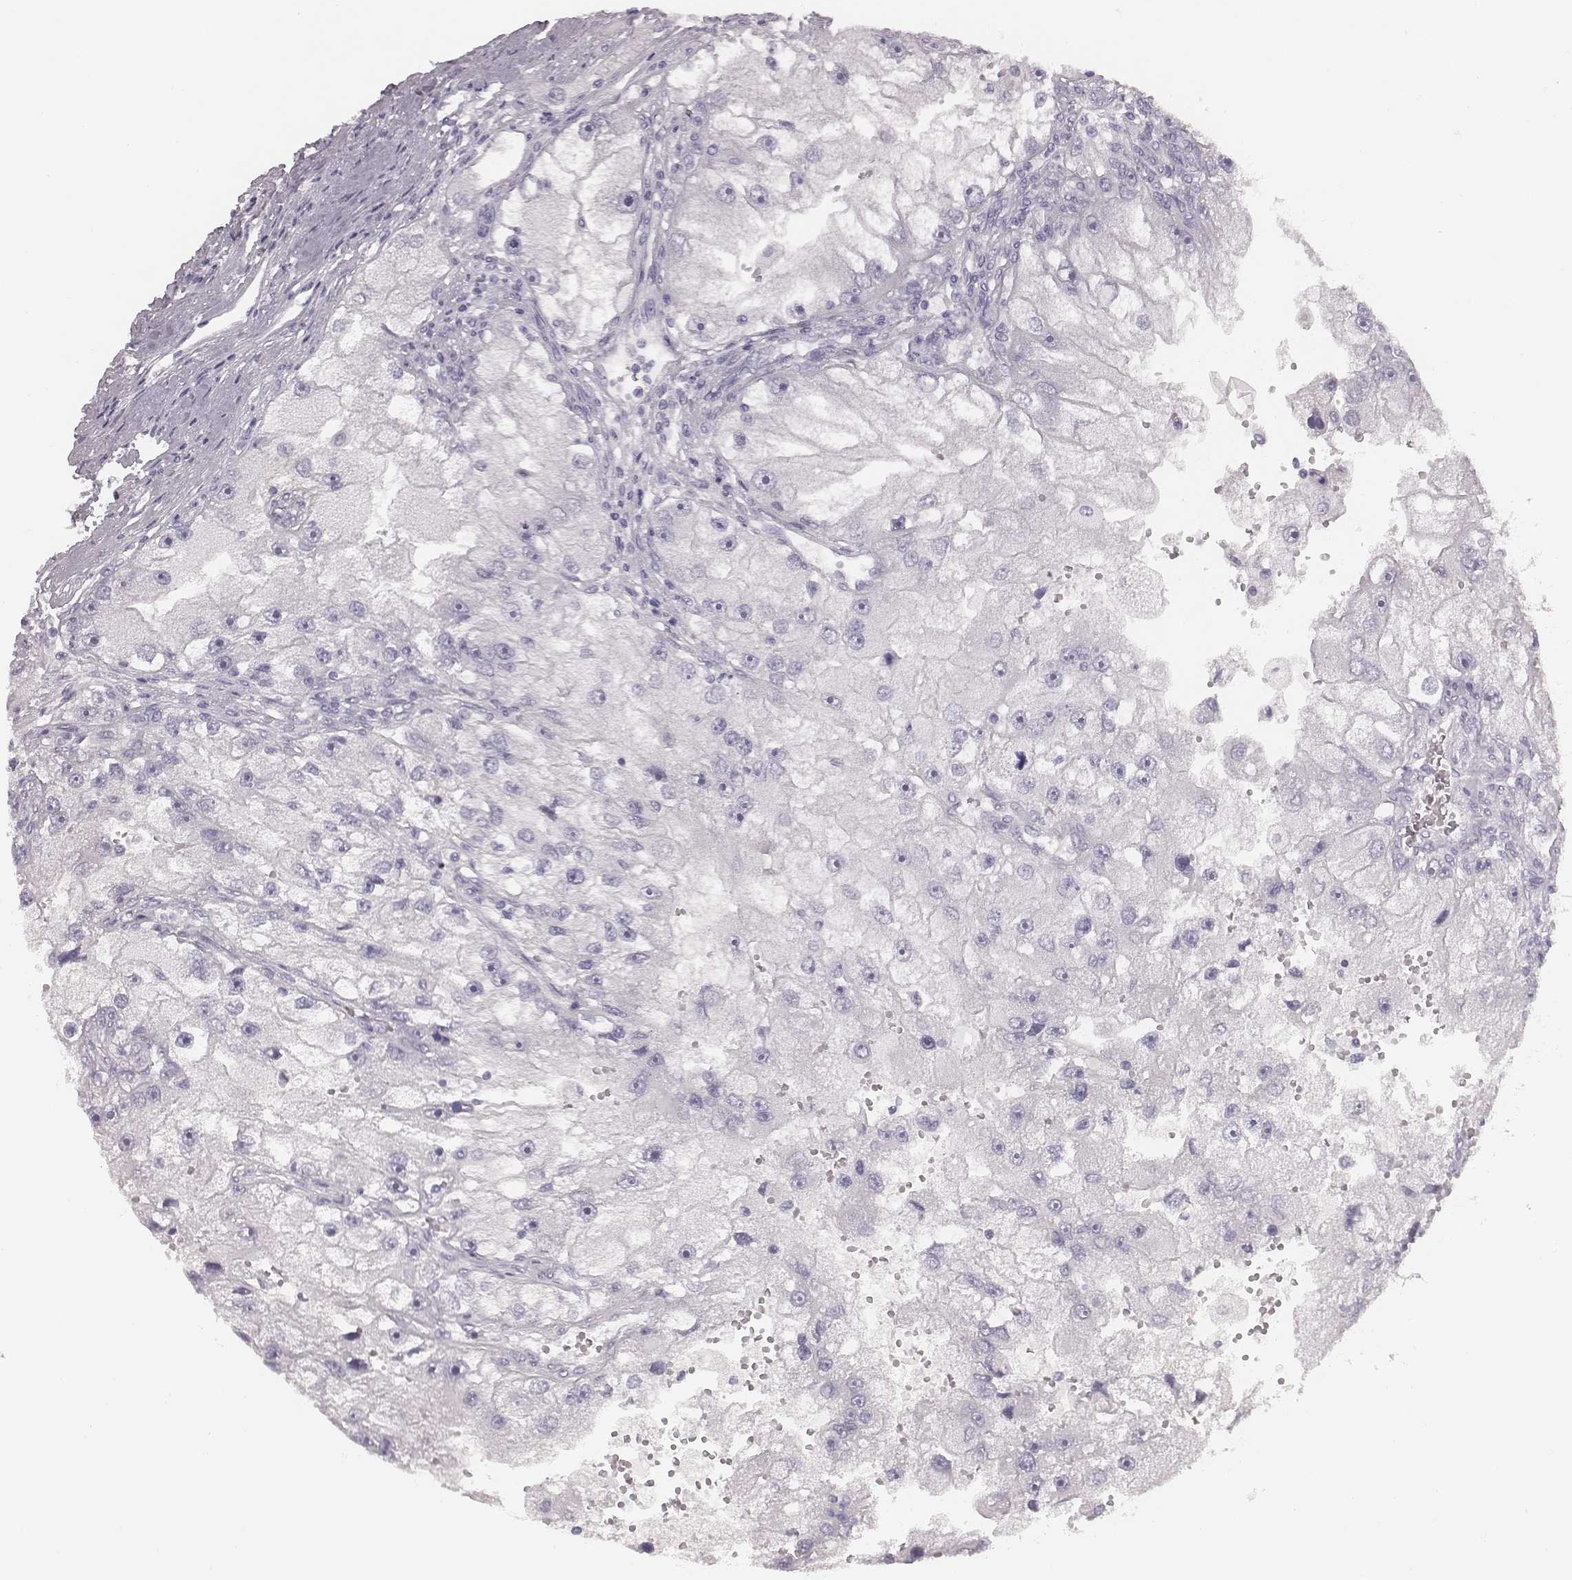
{"staining": {"intensity": "negative", "quantity": "none", "location": "none"}, "tissue": "renal cancer", "cell_type": "Tumor cells", "image_type": "cancer", "snomed": [{"axis": "morphology", "description": "Adenocarcinoma, NOS"}, {"axis": "topography", "description": "Kidney"}], "caption": "DAB (3,3'-diaminobenzidine) immunohistochemical staining of renal cancer (adenocarcinoma) displays no significant staining in tumor cells.", "gene": "PDE8B", "patient": {"sex": "male", "age": 63}}